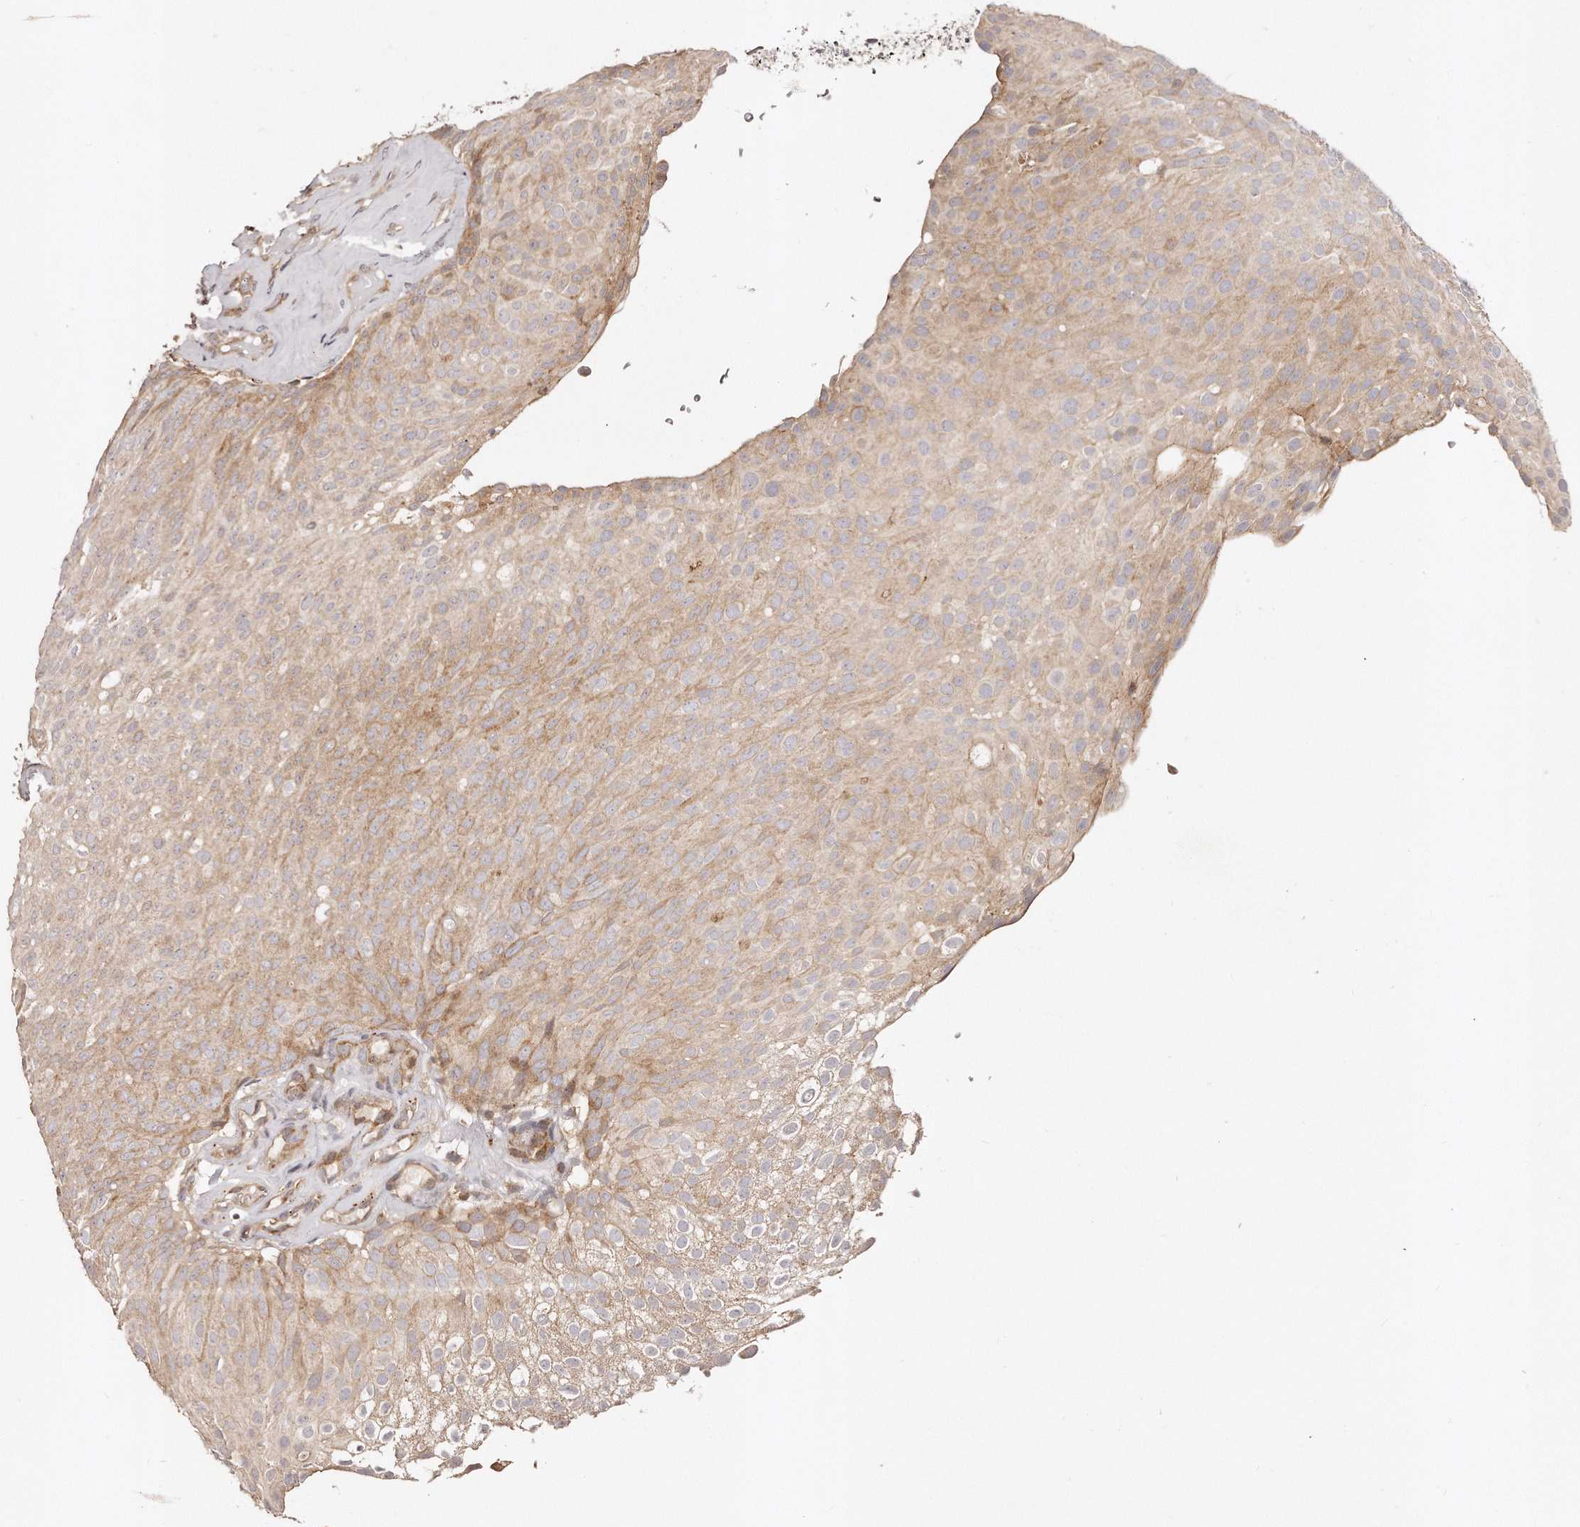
{"staining": {"intensity": "weak", "quantity": ">75%", "location": "cytoplasmic/membranous"}, "tissue": "urothelial cancer", "cell_type": "Tumor cells", "image_type": "cancer", "snomed": [{"axis": "morphology", "description": "Urothelial carcinoma, Low grade"}, {"axis": "topography", "description": "Urinary bladder"}], "caption": "Immunohistochemistry staining of urothelial cancer, which shows low levels of weak cytoplasmic/membranous expression in approximately >75% of tumor cells indicating weak cytoplasmic/membranous protein expression. The staining was performed using DAB (brown) for protein detection and nuclei were counterstained in hematoxylin (blue).", "gene": "GBP4", "patient": {"sex": "male", "age": 78}}